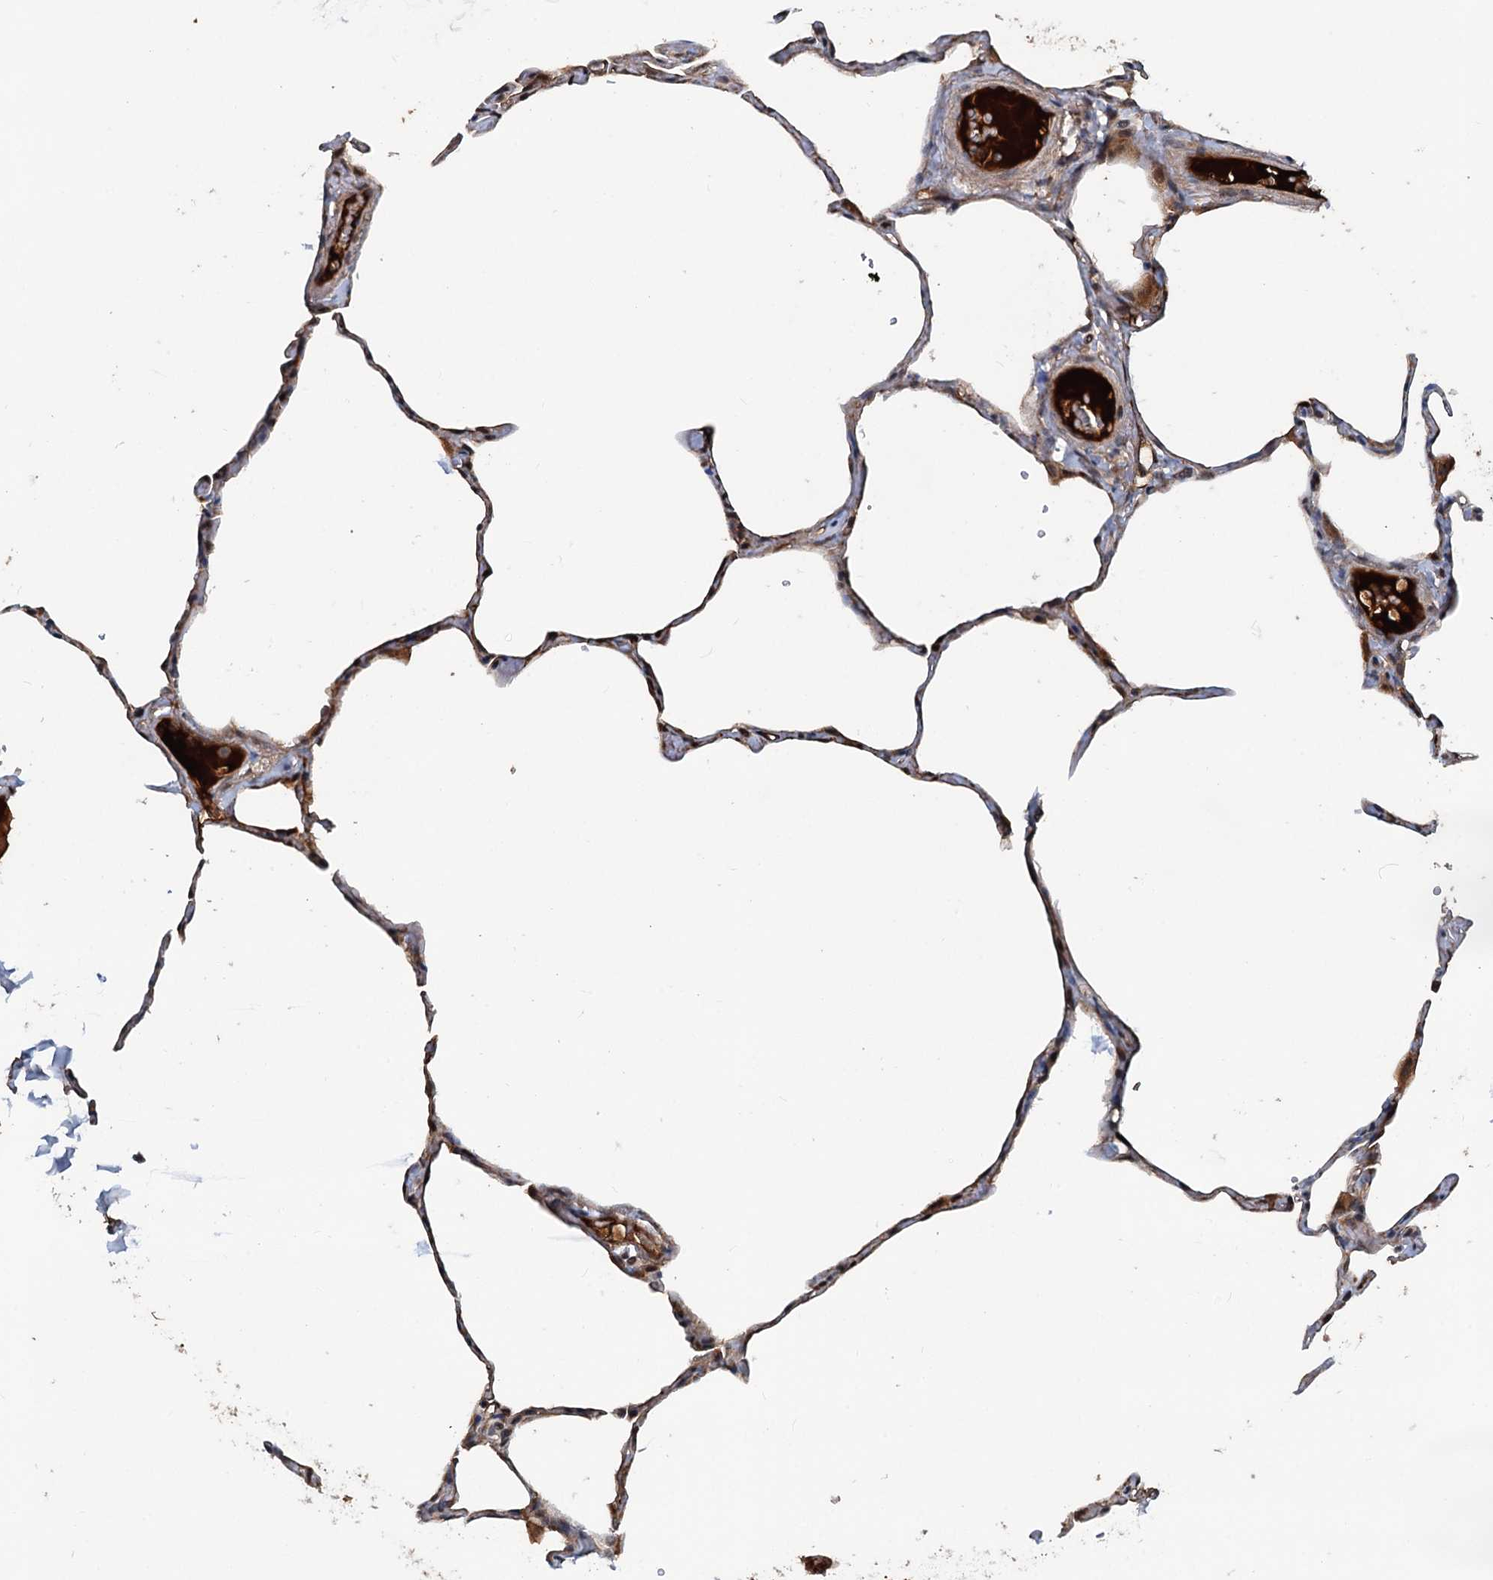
{"staining": {"intensity": "weak", "quantity": "<25%", "location": "cytoplasmic/membranous"}, "tissue": "lung", "cell_type": "Alveolar cells", "image_type": "normal", "snomed": [{"axis": "morphology", "description": "Normal tissue, NOS"}, {"axis": "topography", "description": "Lung"}], "caption": "Image shows no significant protein staining in alveolar cells of unremarkable lung. The staining is performed using DAB (3,3'-diaminobenzidine) brown chromogen with nuclei counter-stained in using hematoxylin.", "gene": "TEDC1", "patient": {"sex": "male", "age": 65}}